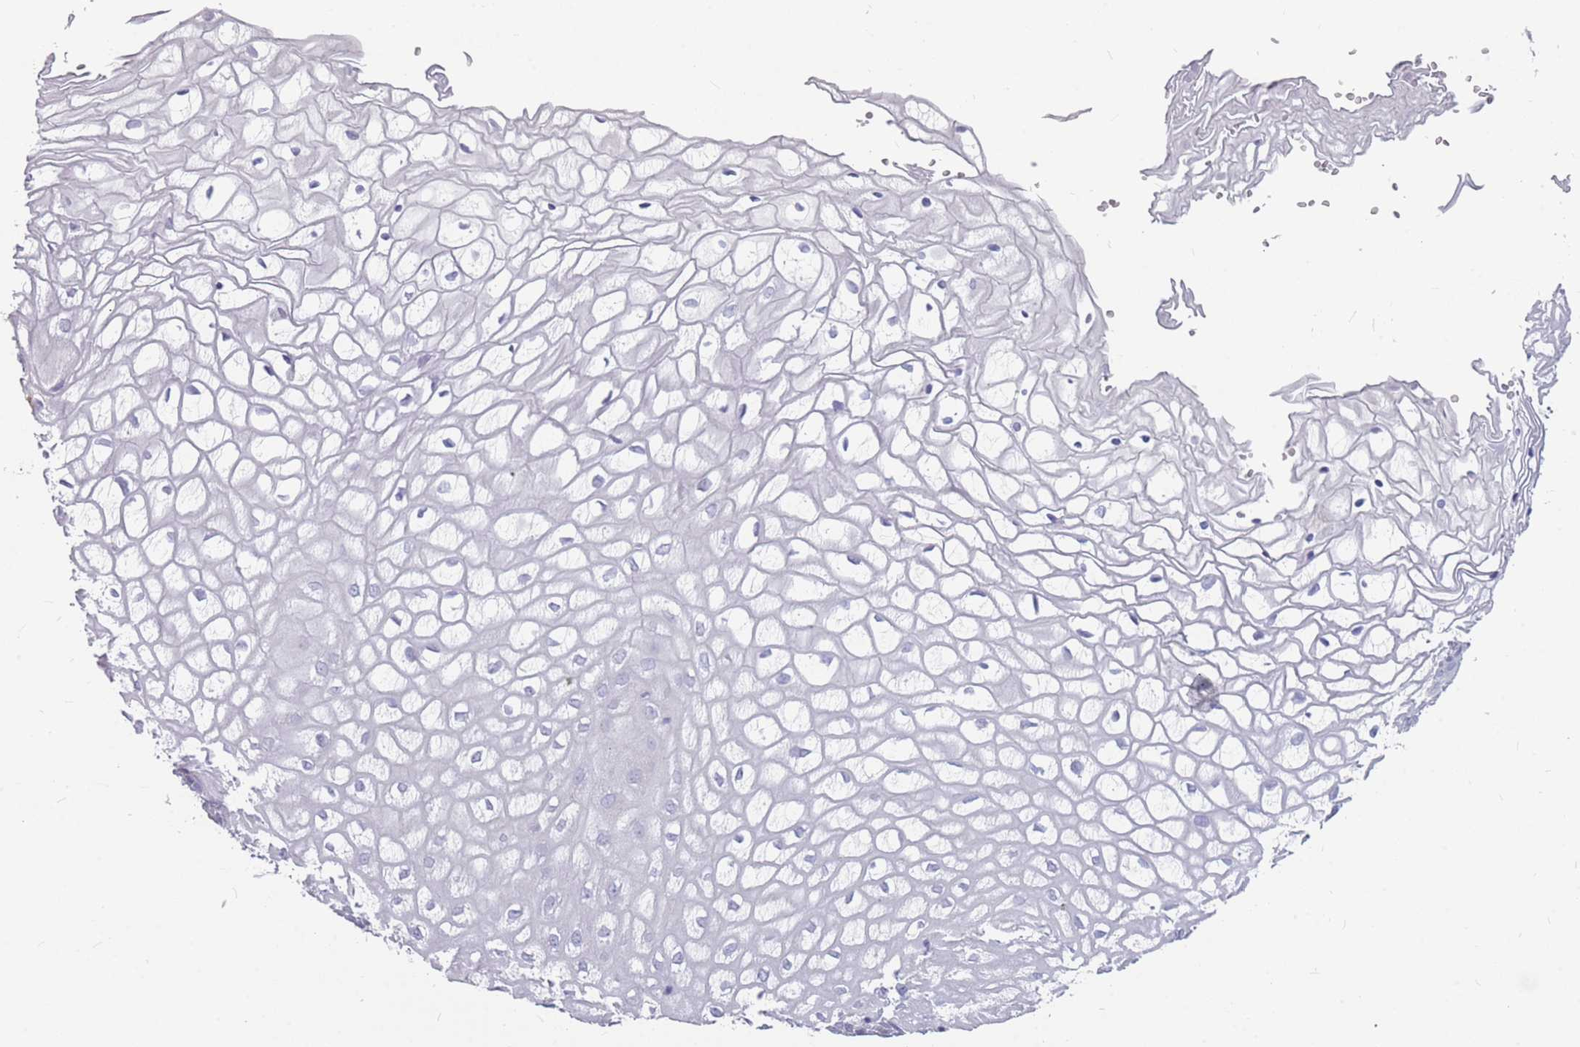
{"staining": {"intensity": "negative", "quantity": "none", "location": "none"}, "tissue": "vagina", "cell_type": "Squamous epithelial cells", "image_type": "normal", "snomed": [{"axis": "morphology", "description": "Normal tissue, NOS"}, {"axis": "topography", "description": "Vagina"}], "caption": "This image is of normal vagina stained with IHC to label a protein in brown with the nuclei are counter-stained blue. There is no expression in squamous epithelial cells. Brightfield microscopy of immunohistochemistry stained with DAB (brown) and hematoxylin (blue), captured at high magnification.", "gene": "GNA11", "patient": {"sex": "female", "age": 34}}